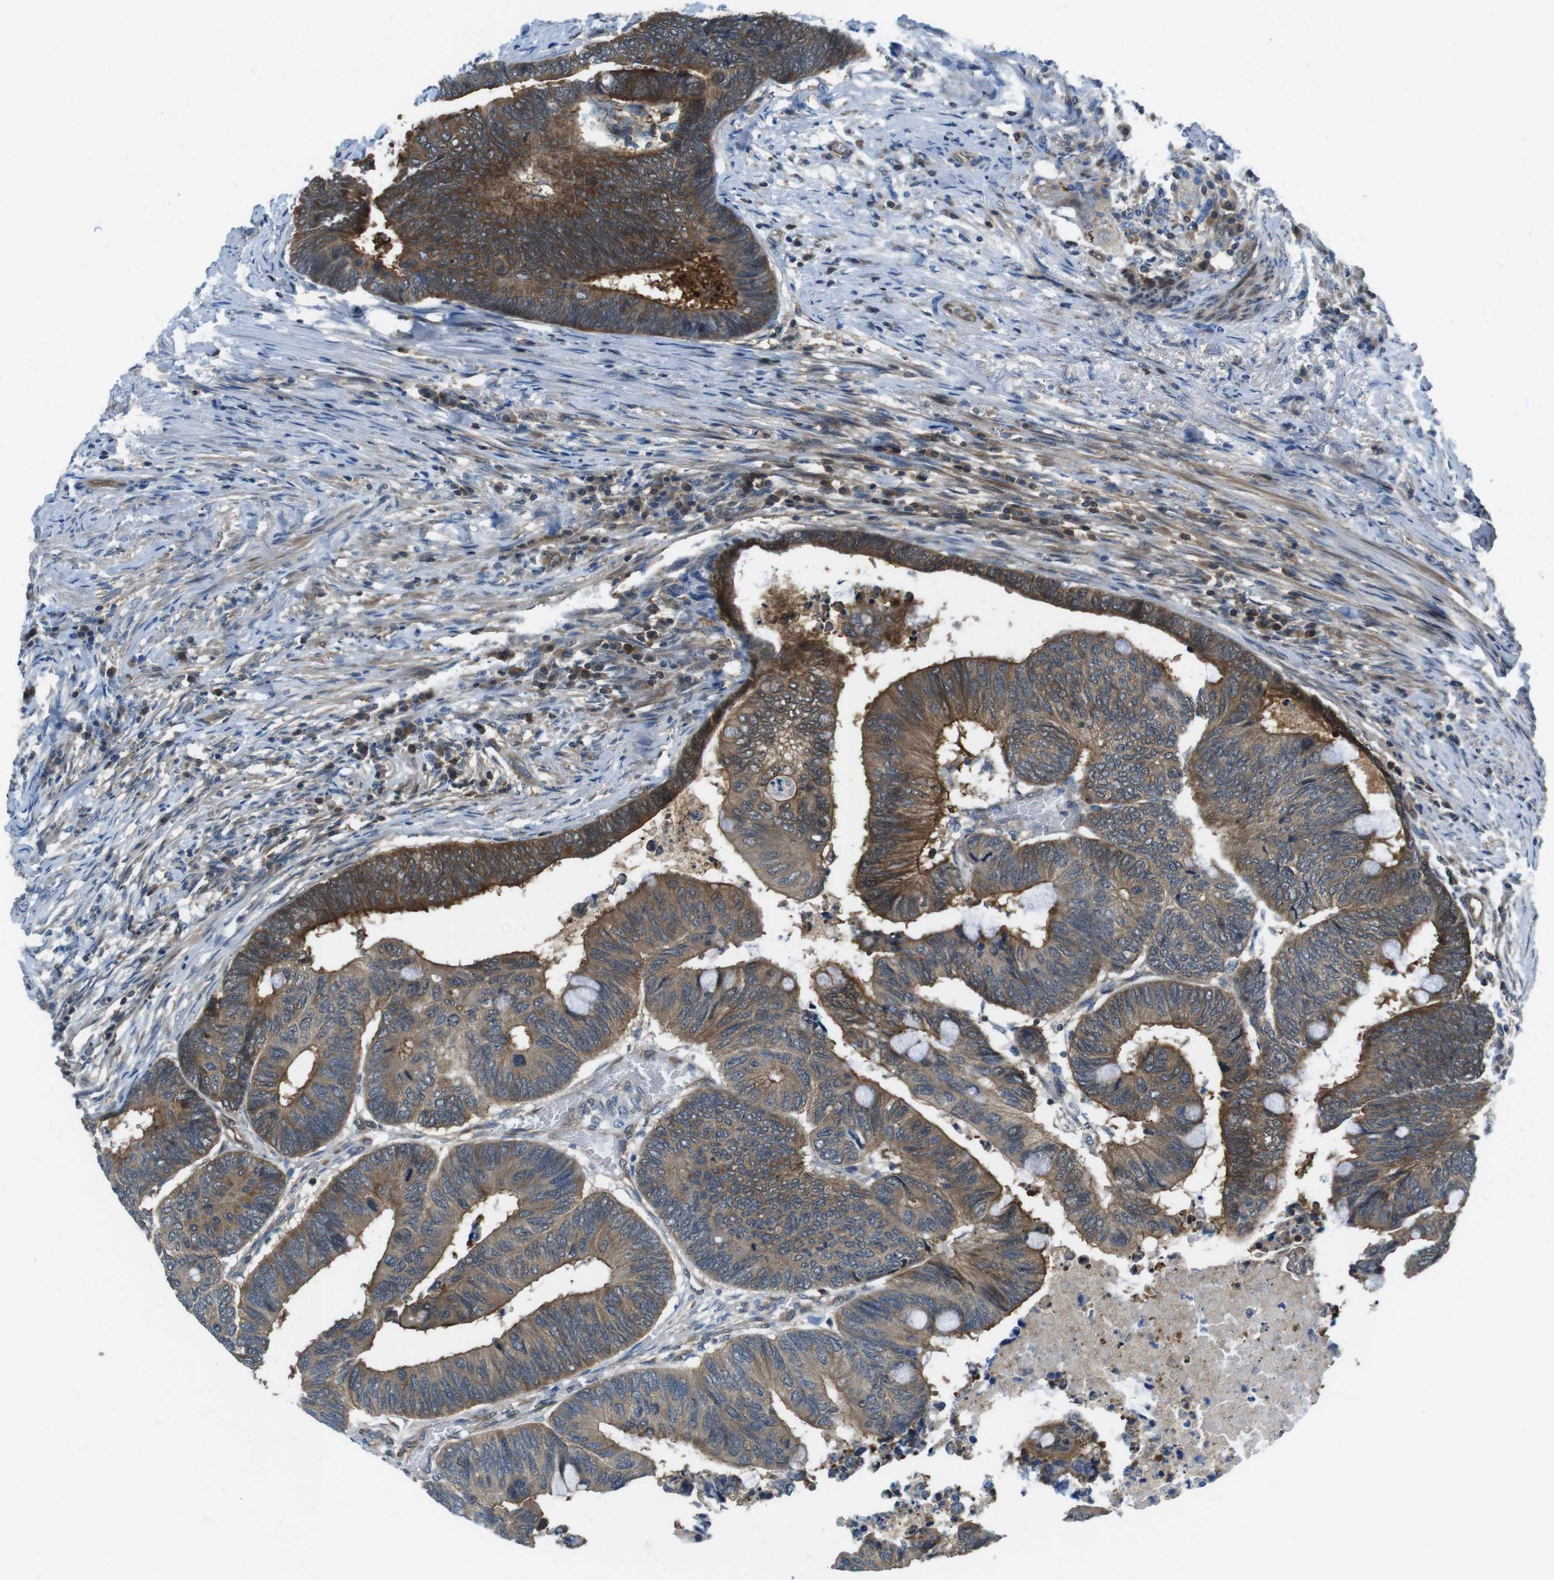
{"staining": {"intensity": "moderate", "quantity": ">75%", "location": "cytoplasmic/membranous"}, "tissue": "colorectal cancer", "cell_type": "Tumor cells", "image_type": "cancer", "snomed": [{"axis": "morphology", "description": "Normal tissue, NOS"}, {"axis": "morphology", "description": "Adenocarcinoma, NOS"}, {"axis": "topography", "description": "Rectum"}, {"axis": "topography", "description": "Peripheral nerve tissue"}], "caption": "An image of human colorectal cancer stained for a protein displays moderate cytoplasmic/membranous brown staining in tumor cells.", "gene": "TES", "patient": {"sex": "male", "age": 92}}